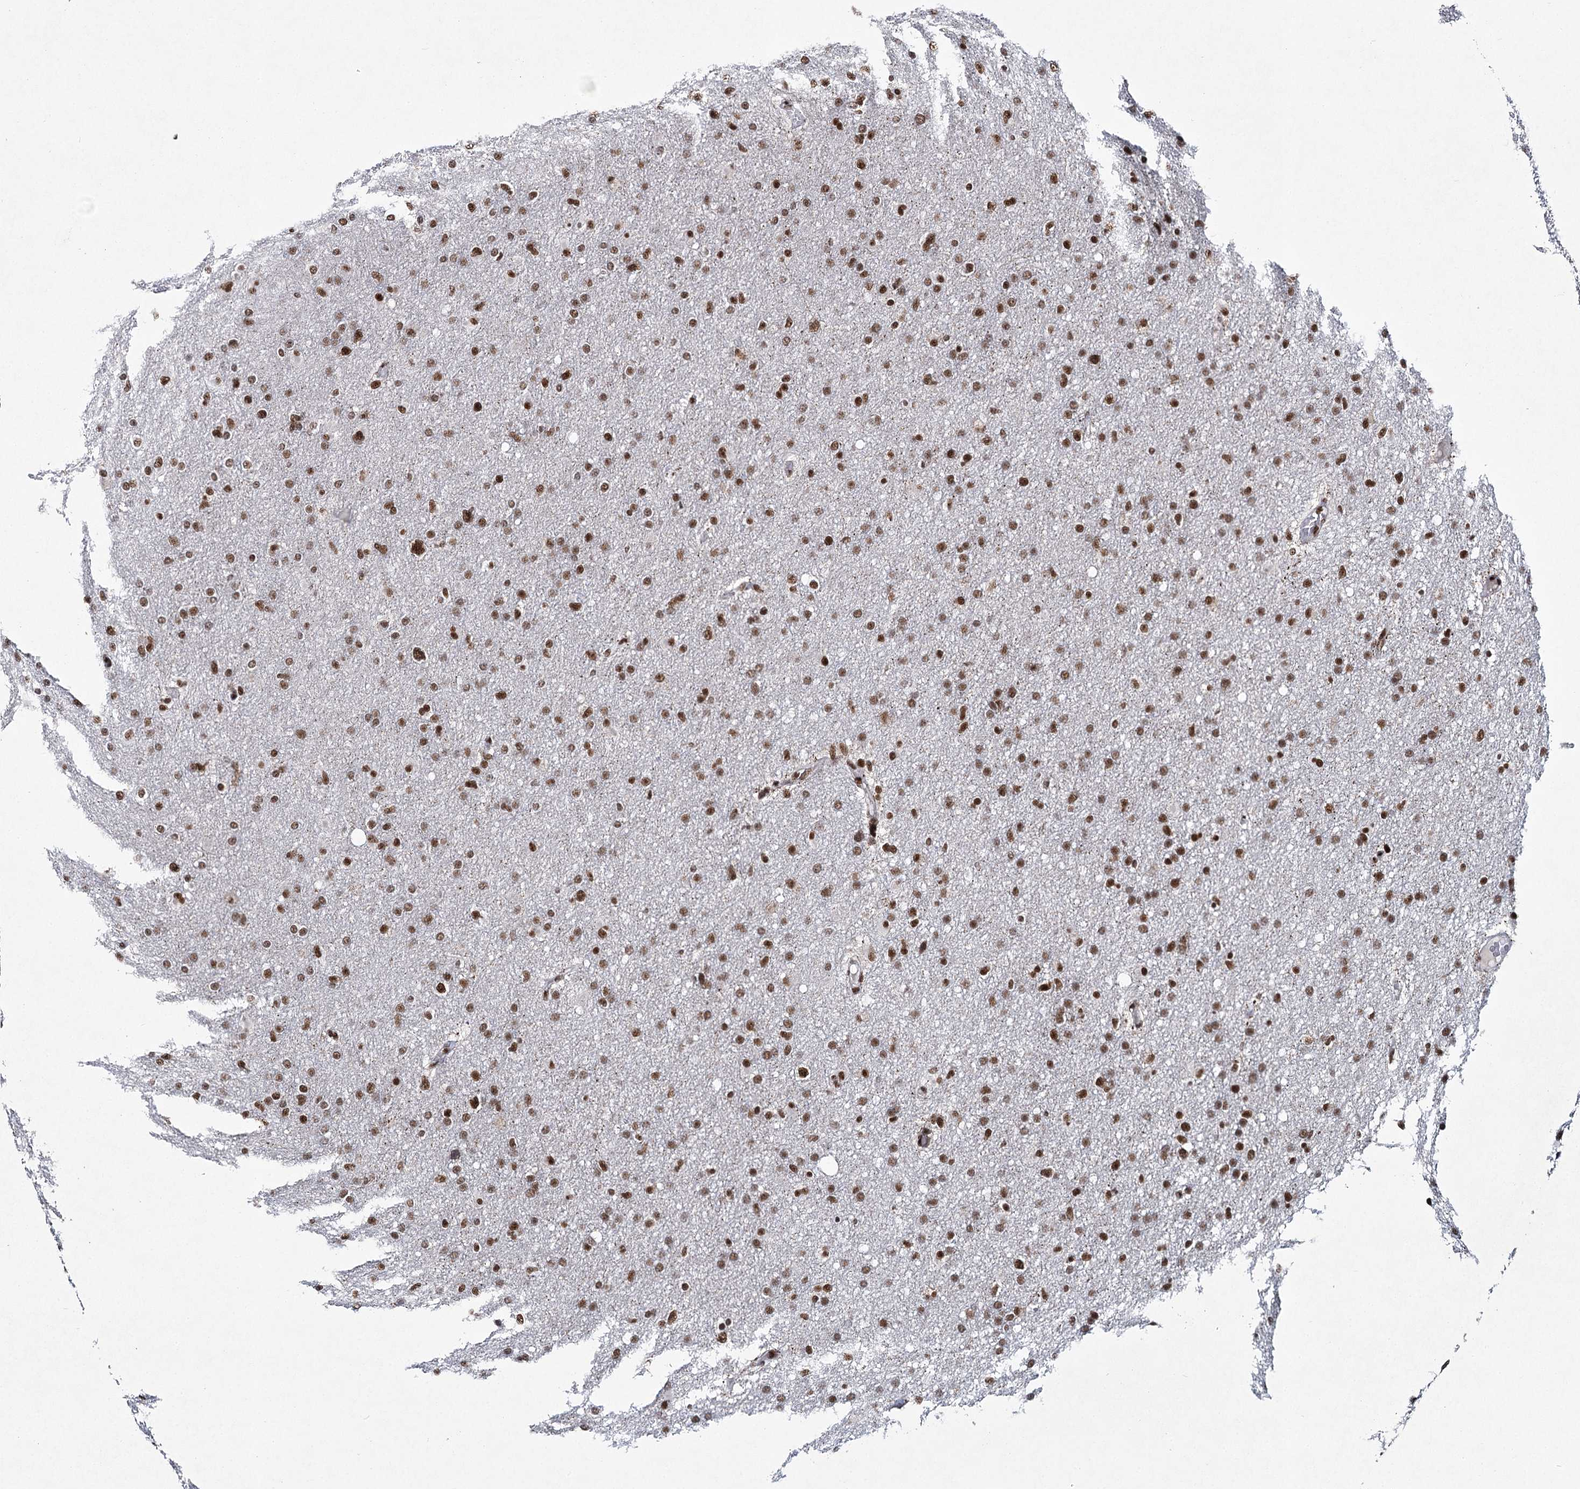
{"staining": {"intensity": "moderate", "quantity": ">75%", "location": "nuclear"}, "tissue": "glioma", "cell_type": "Tumor cells", "image_type": "cancer", "snomed": [{"axis": "morphology", "description": "Glioma, malignant, High grade"}, {"axis": "topography", "description": "Cerebral cortex"}], "caption": "Malignant glioma (high-grade) was stained to show a protein in brown. There is medium levels of moderate nuclear positivity in about >75% of tumor cells.", "gene": "SCAF8", "patient": {"sex": "female", "age": 36}}